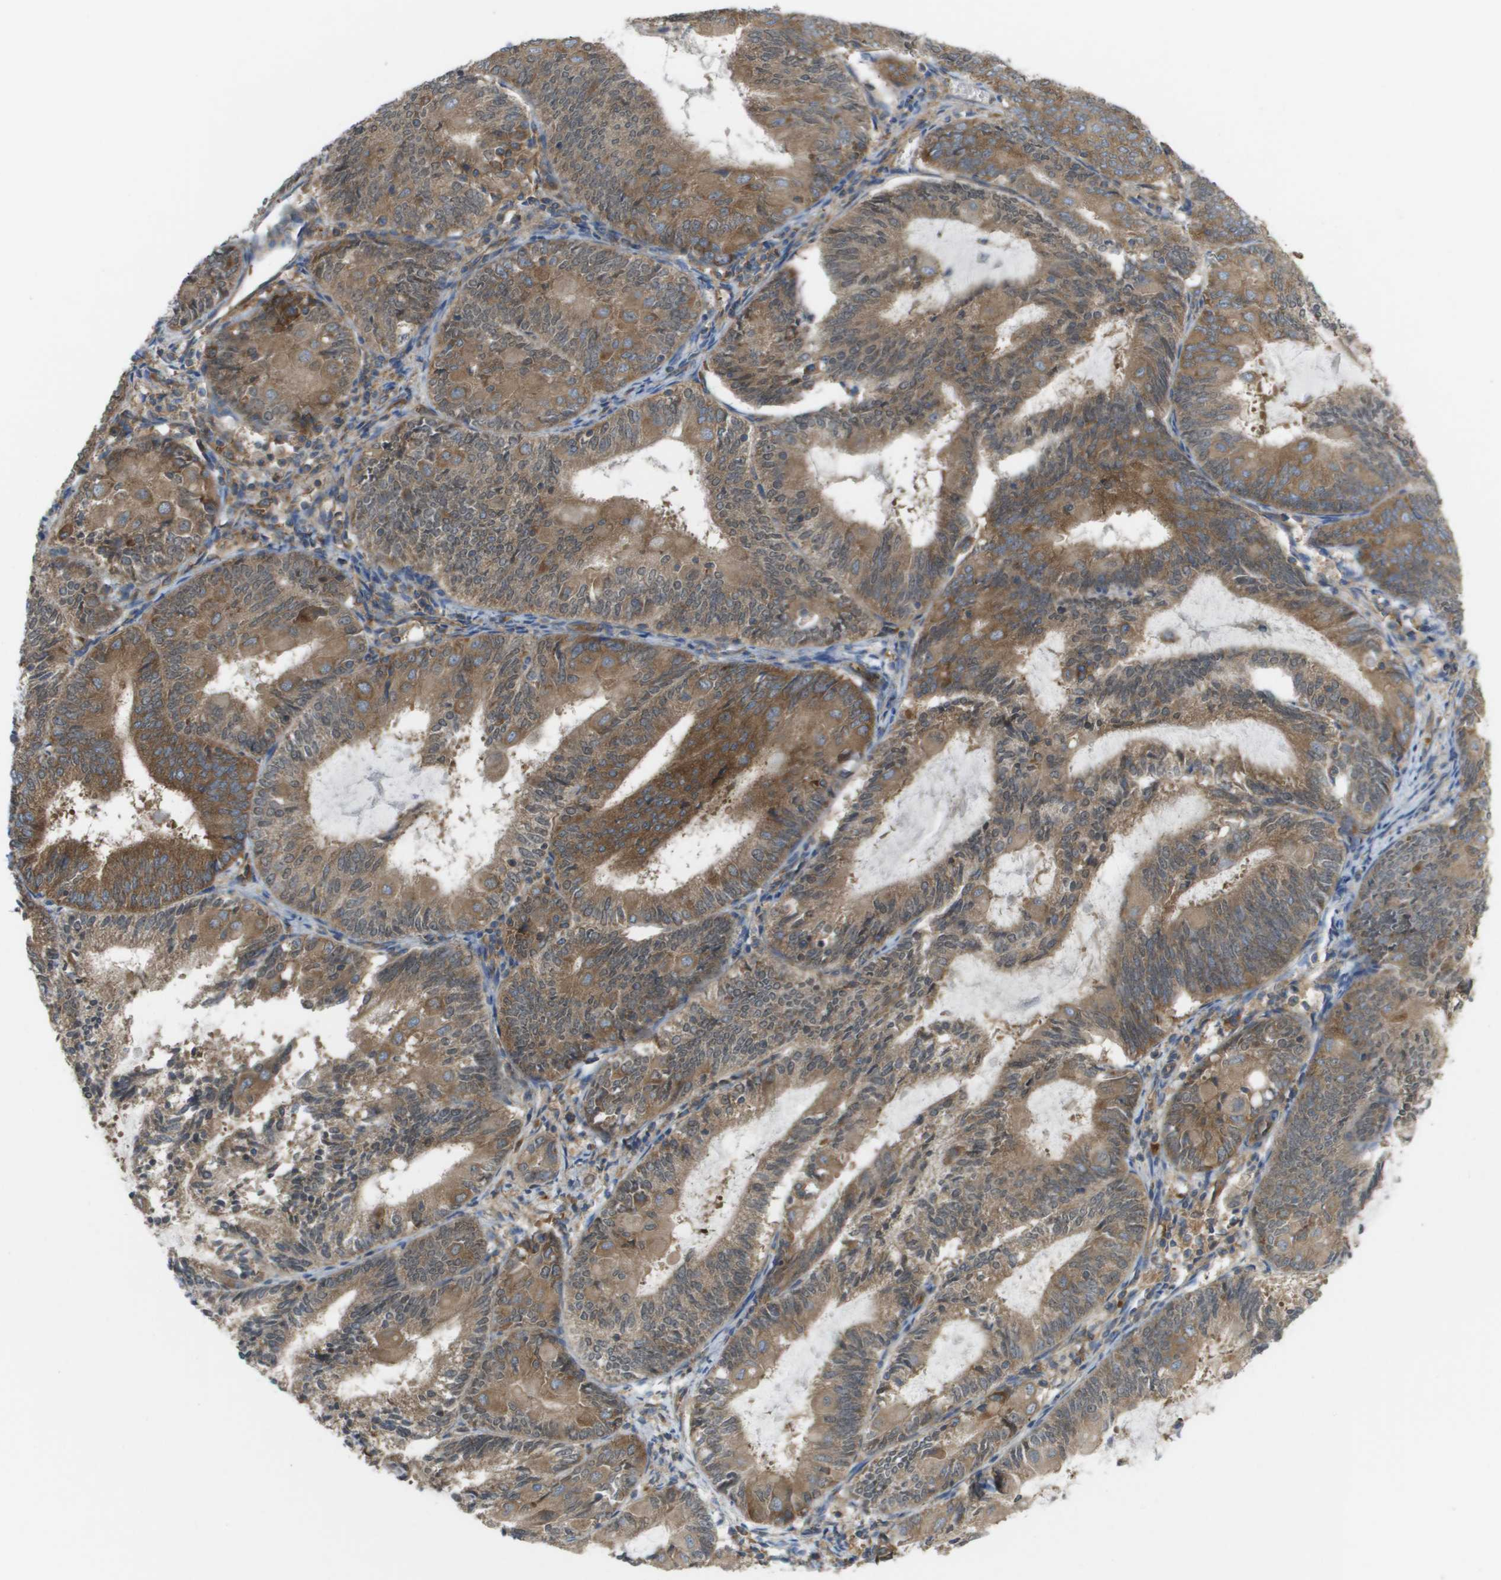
{"staining": {"intensity": "moderate", "quantity": ">75%", "location": "cytoplasmic/membranous"}, "tissue": "endometrial cancer", "cell_type": "Tumor cells", "image_type": "cancer", "snomed": [{"axis": "morphology", "description": "Adenocarcinoma, NOS"}, {"axis": "topography", "description": "Endometrium"}], "caption": "Immunohistochemistry (DAB) staining of human endometrial cancer (adenocarcinoma) exhibits moderate cytoplasmic/membranous protein expression in approximately >75% of tumor cells.", "gene": "EIF4G2", "patient": {"sex": "female", "age": 81}}